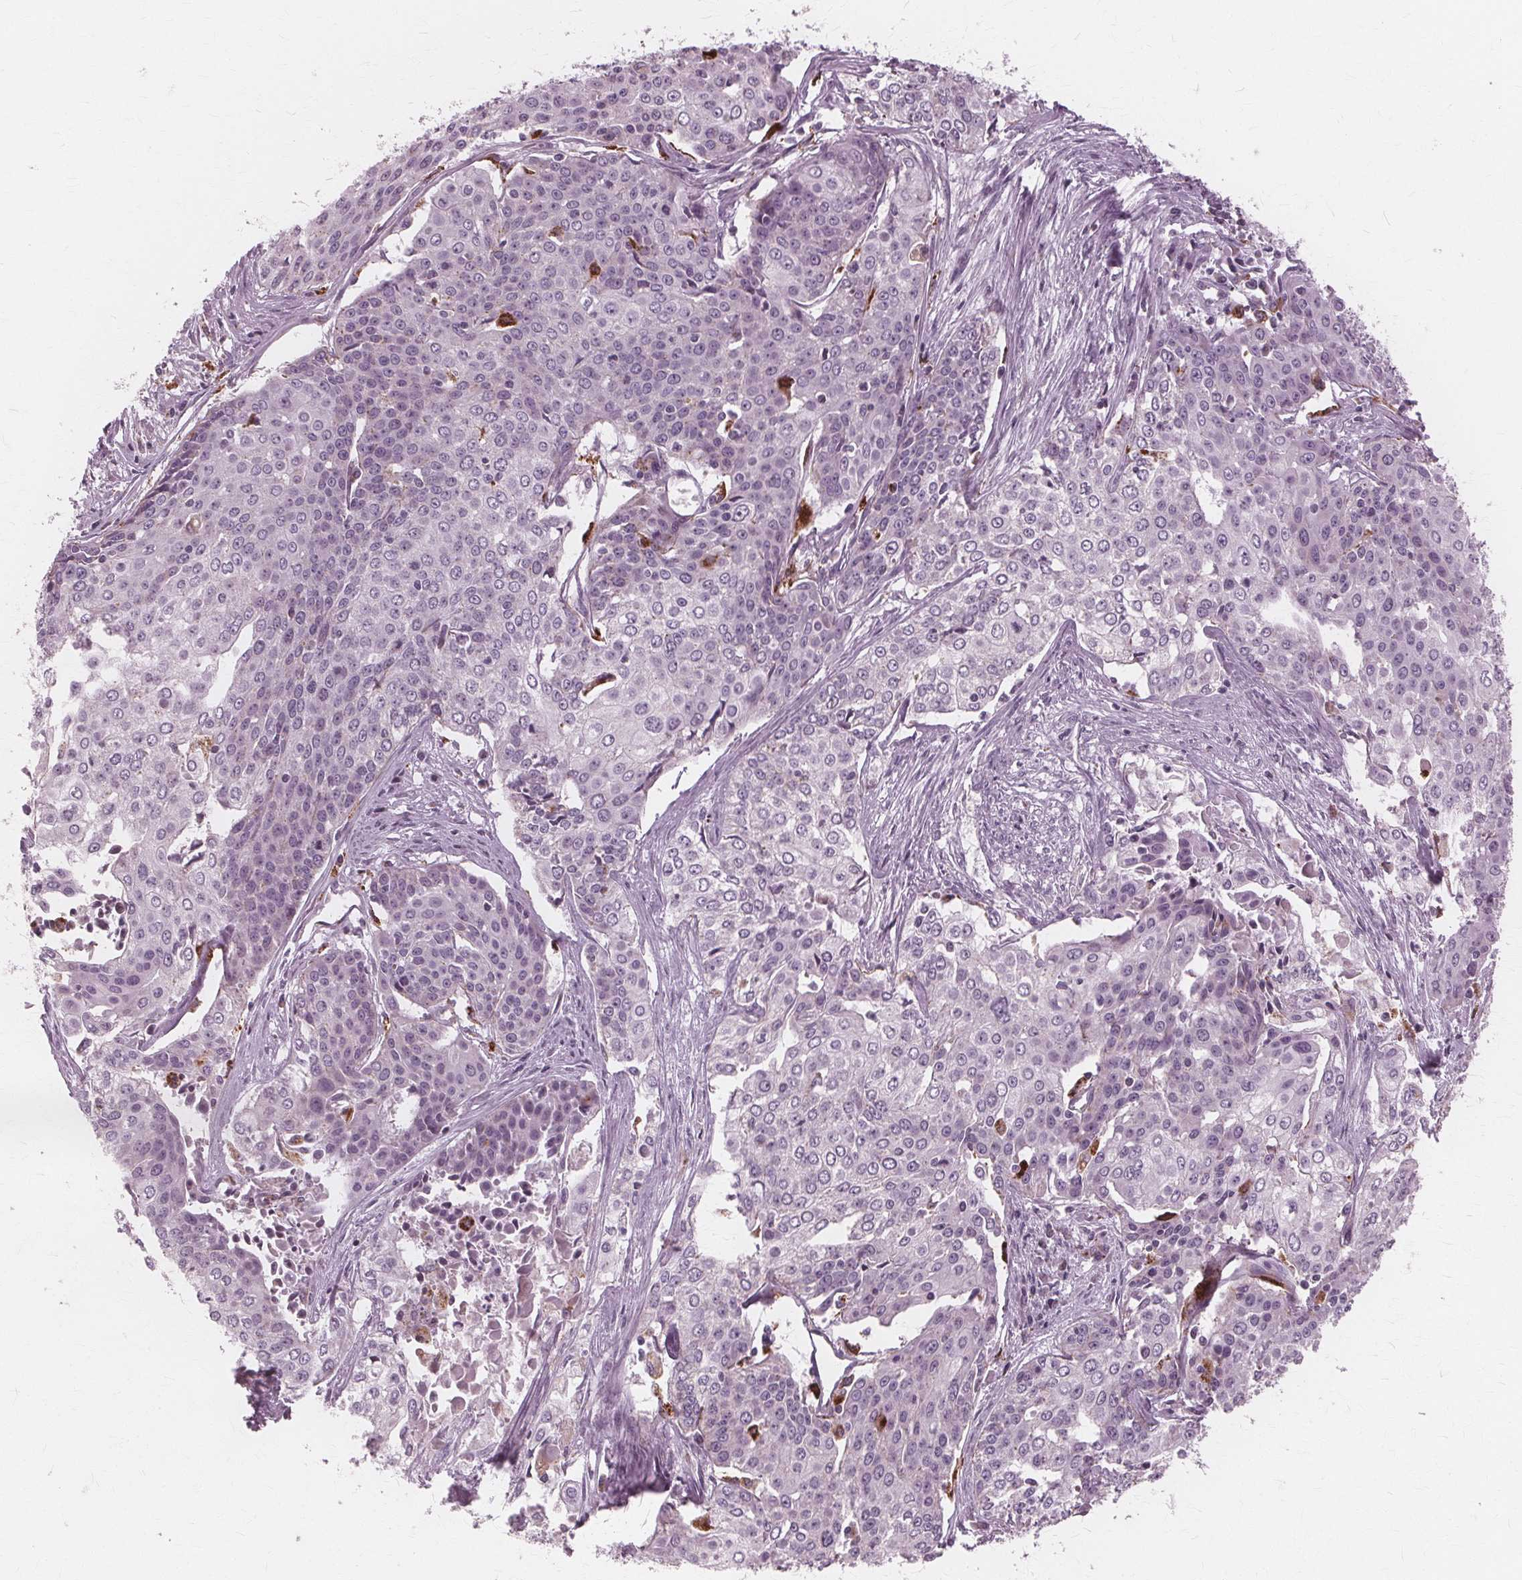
{"staining": {"intensity": "negative", "quantity": "none", "location": "none"}, "tissue": "cervical cancer", "cell_type": "Tumor cells", "image_type": "cancer", "snomed": [{"axis": "morphology", "description": "Squamous cell carcinoma, NOS"}, {"axis": "topography", "description": "Cervix"}], "caption": "DAB immunohistochemical staining of cervical cancer (squamous cell carcinoma) exhibits no significant positivity in tumor cells.", "gene": "DNASE2", "patient": {"sex": "female", "age": 39}}